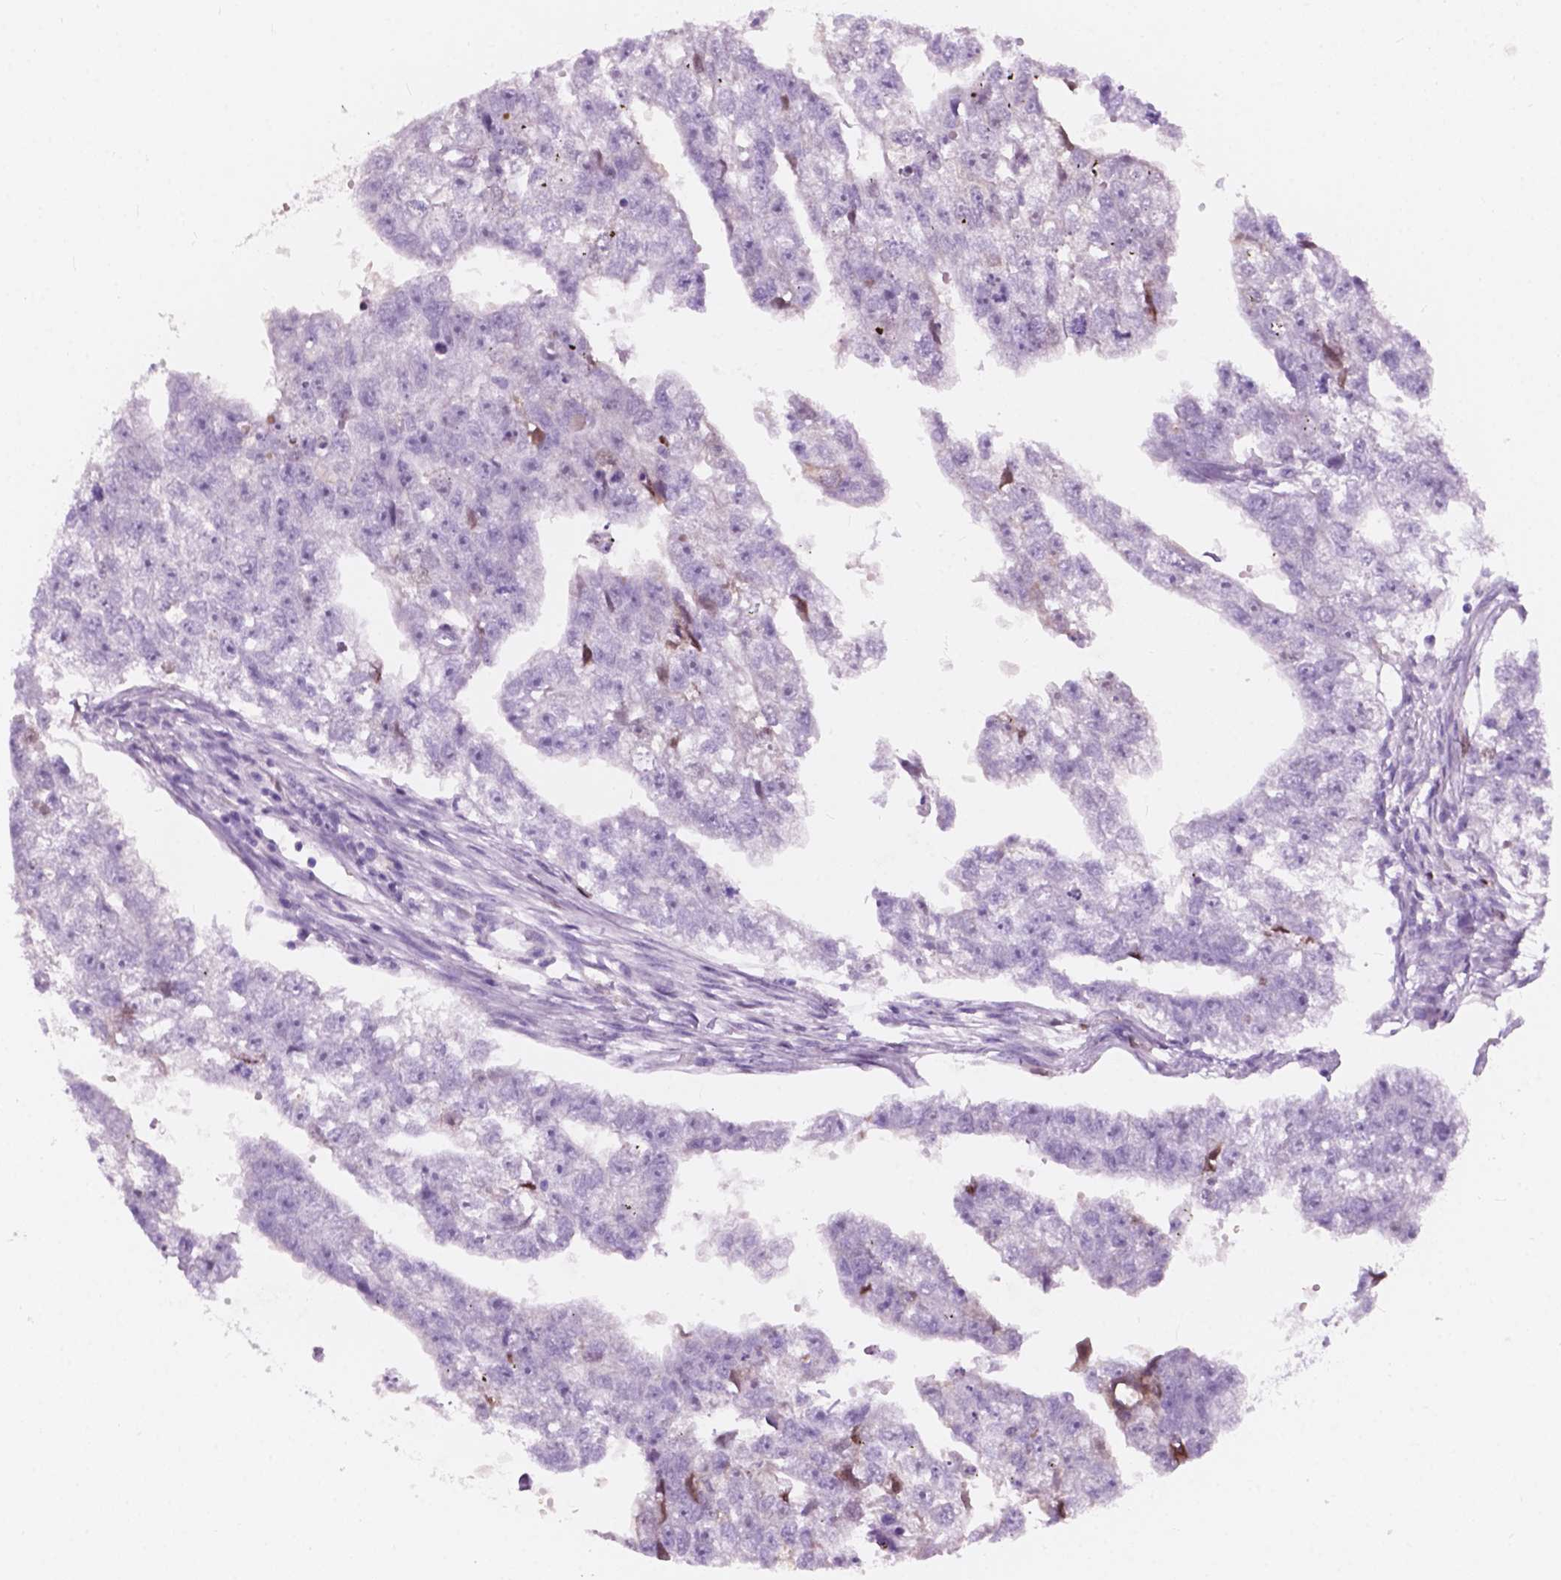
{"staining": {"intensity": "negative", "quantity": "none", "location": "none"}, "tissue": "testis cancer", "cell_type": "Tumor cells", "image_type": "cancer", "snomed": [{"axis": "morphology", "description": "Carcinoma, Embryonal, NOS"}, {"axis": "morphology", "description": "Teratoma, malignant, NOS"}, {"axis": "topography", "description": "Testis"}], "caption": "High power microscopy photomicrograph of an IHC micrograph of malignant teratoma (testis), revealing no significant positivity in tumor cells. Brightfield microscopy of IHC stained with DAB (3,3'-diaminobenzidine) (brown) and hematoxylin (blue), captured at high magnification.", "gene": "FXYD2", "patient": {"sex": "male", "age": 44}}